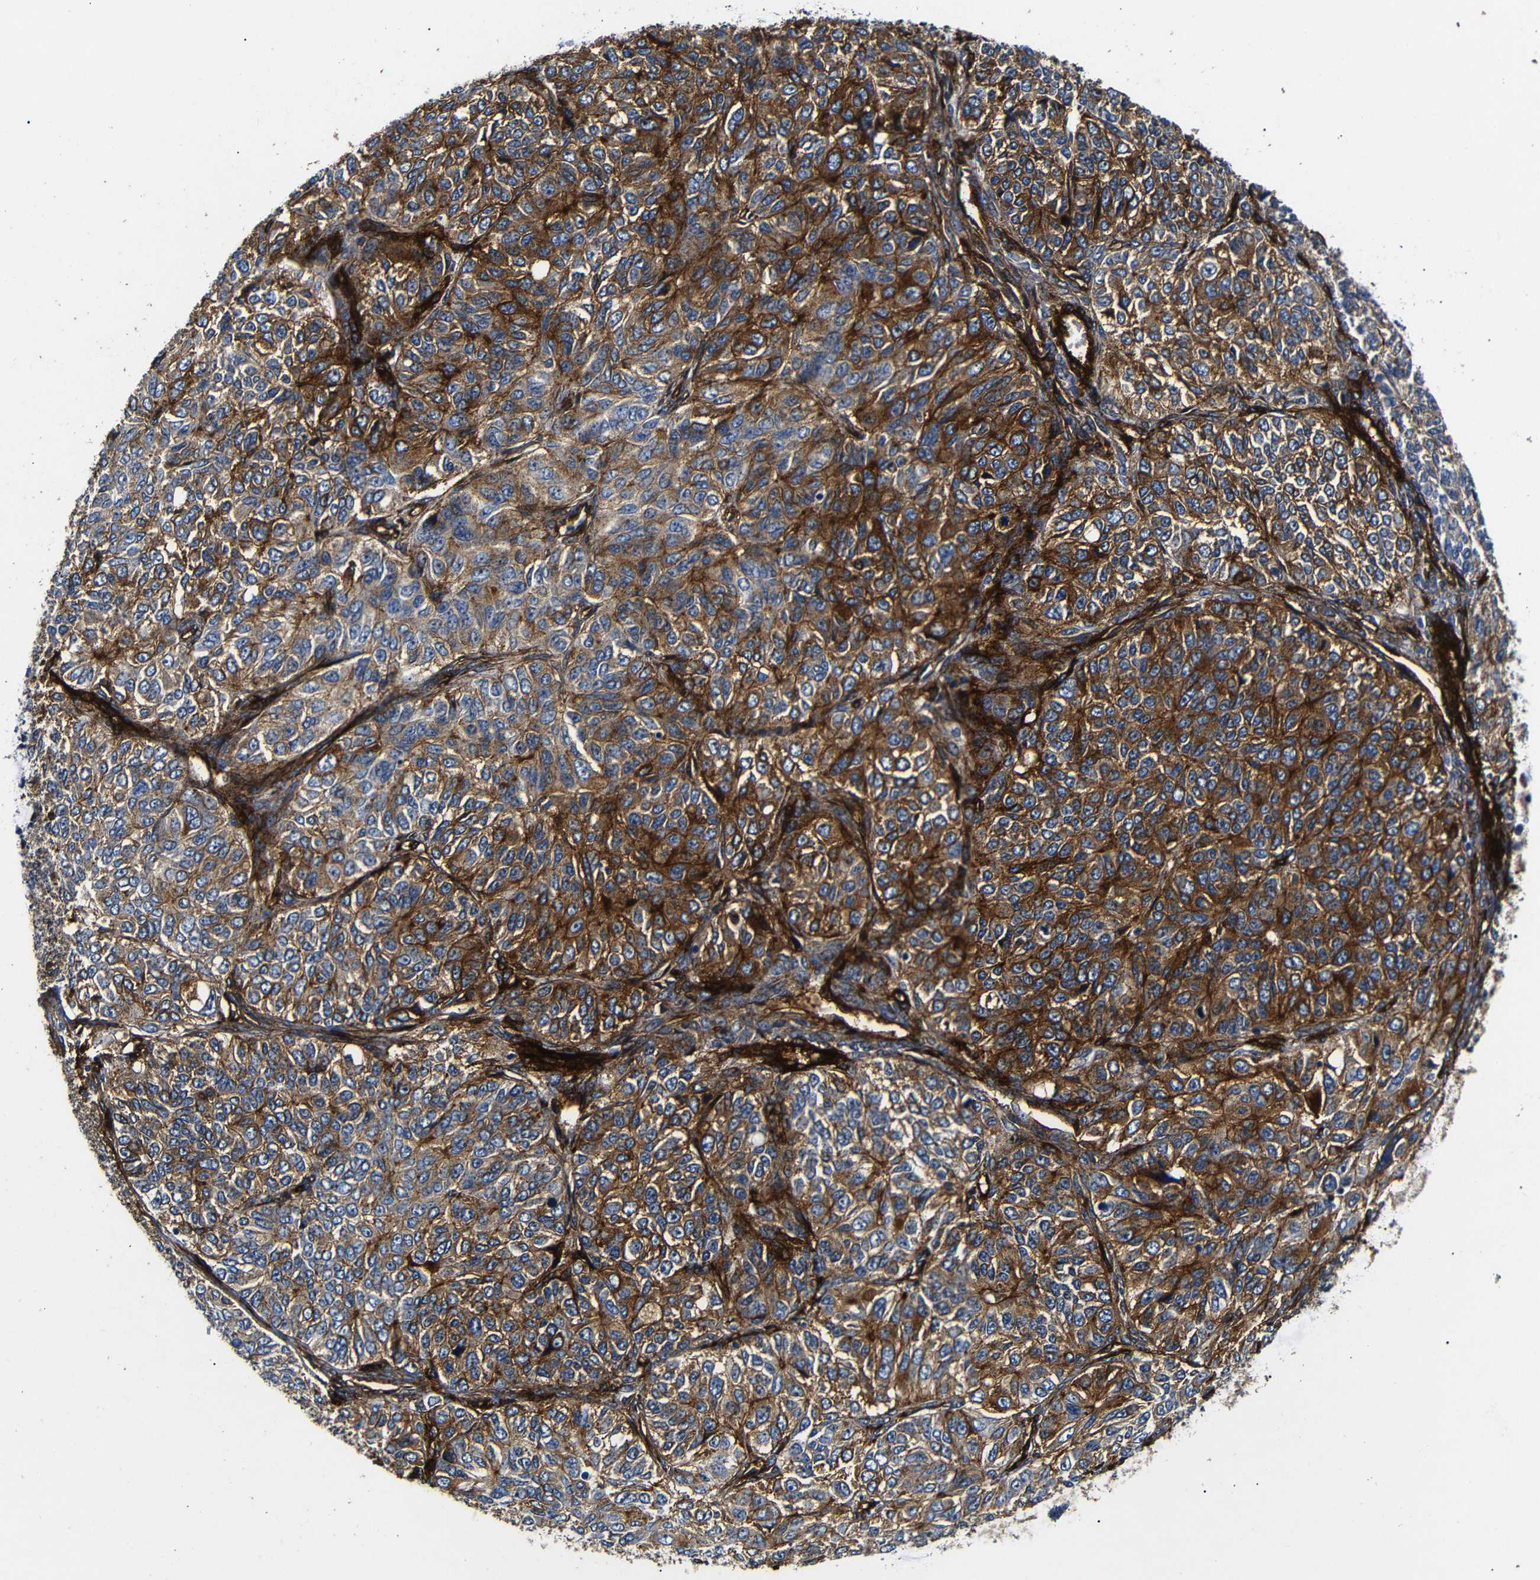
{"staining": {"intensity": "strong", "quantity": "25%-75%", "location": "cytoplasmic/membranous"}, "tissue": "ovarian cancer", "cell_type": "Tumor cells", "image_type": "cancer", "snomed": [{"axis": "morphology", "description": "Carcinoma, endometroid"}, {"axis": "topography", "description": "Ovary"}], "caption": "There is high levels of strong cytoplasmic/membranous staining in tumor cells of endometroid carcinoma (ovarian), as demonstrated by immunohistochemical staining (brown color).", "gene": "CAV2", "patient": {"sex": "female", "age": 51}}